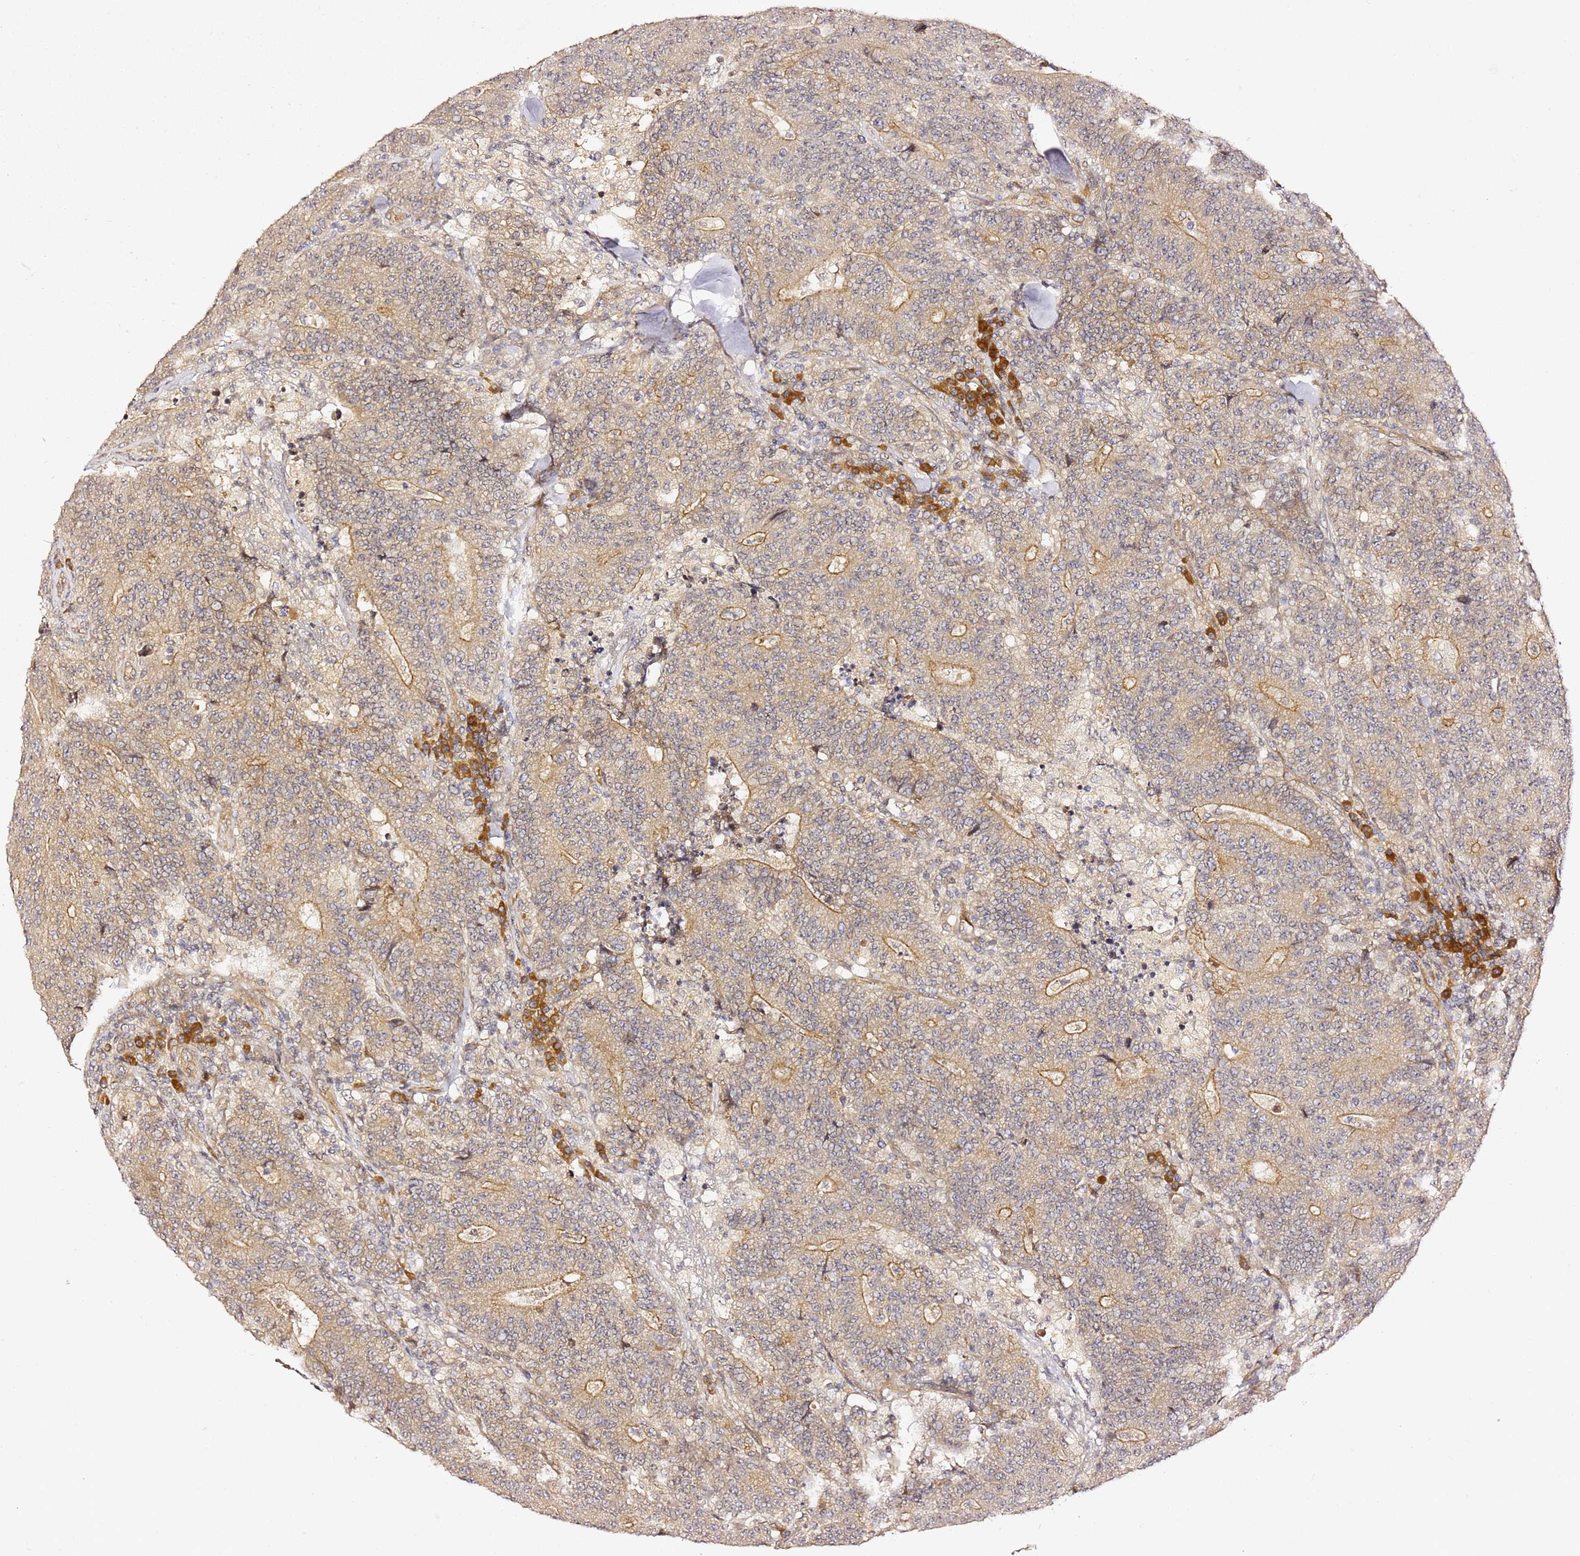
{"staining": {"intensity": "weak", "quantity": ">75%", "location": "cytoplasmic/membranous"}, "tissue": "colorectal cancer", "cell_type": "Tumor cells", "image_type": "cancer", "snomed": [{"axis": "morphology", "description": "Adenocarcinoma, NOS"}, {"axis": "topography", "description": "Colon"}], "caption": "The photomicrograph displays a brown stain indicating the presence of a protein in the cytoplasmic/membranous of tumor cells in colorectal adenocarcinoma. (brown staining indicates protein expression, while blue staining denotes nuclei).", "gene": "OSBPL2", "patient": {"sex": "female", "age": 75}}